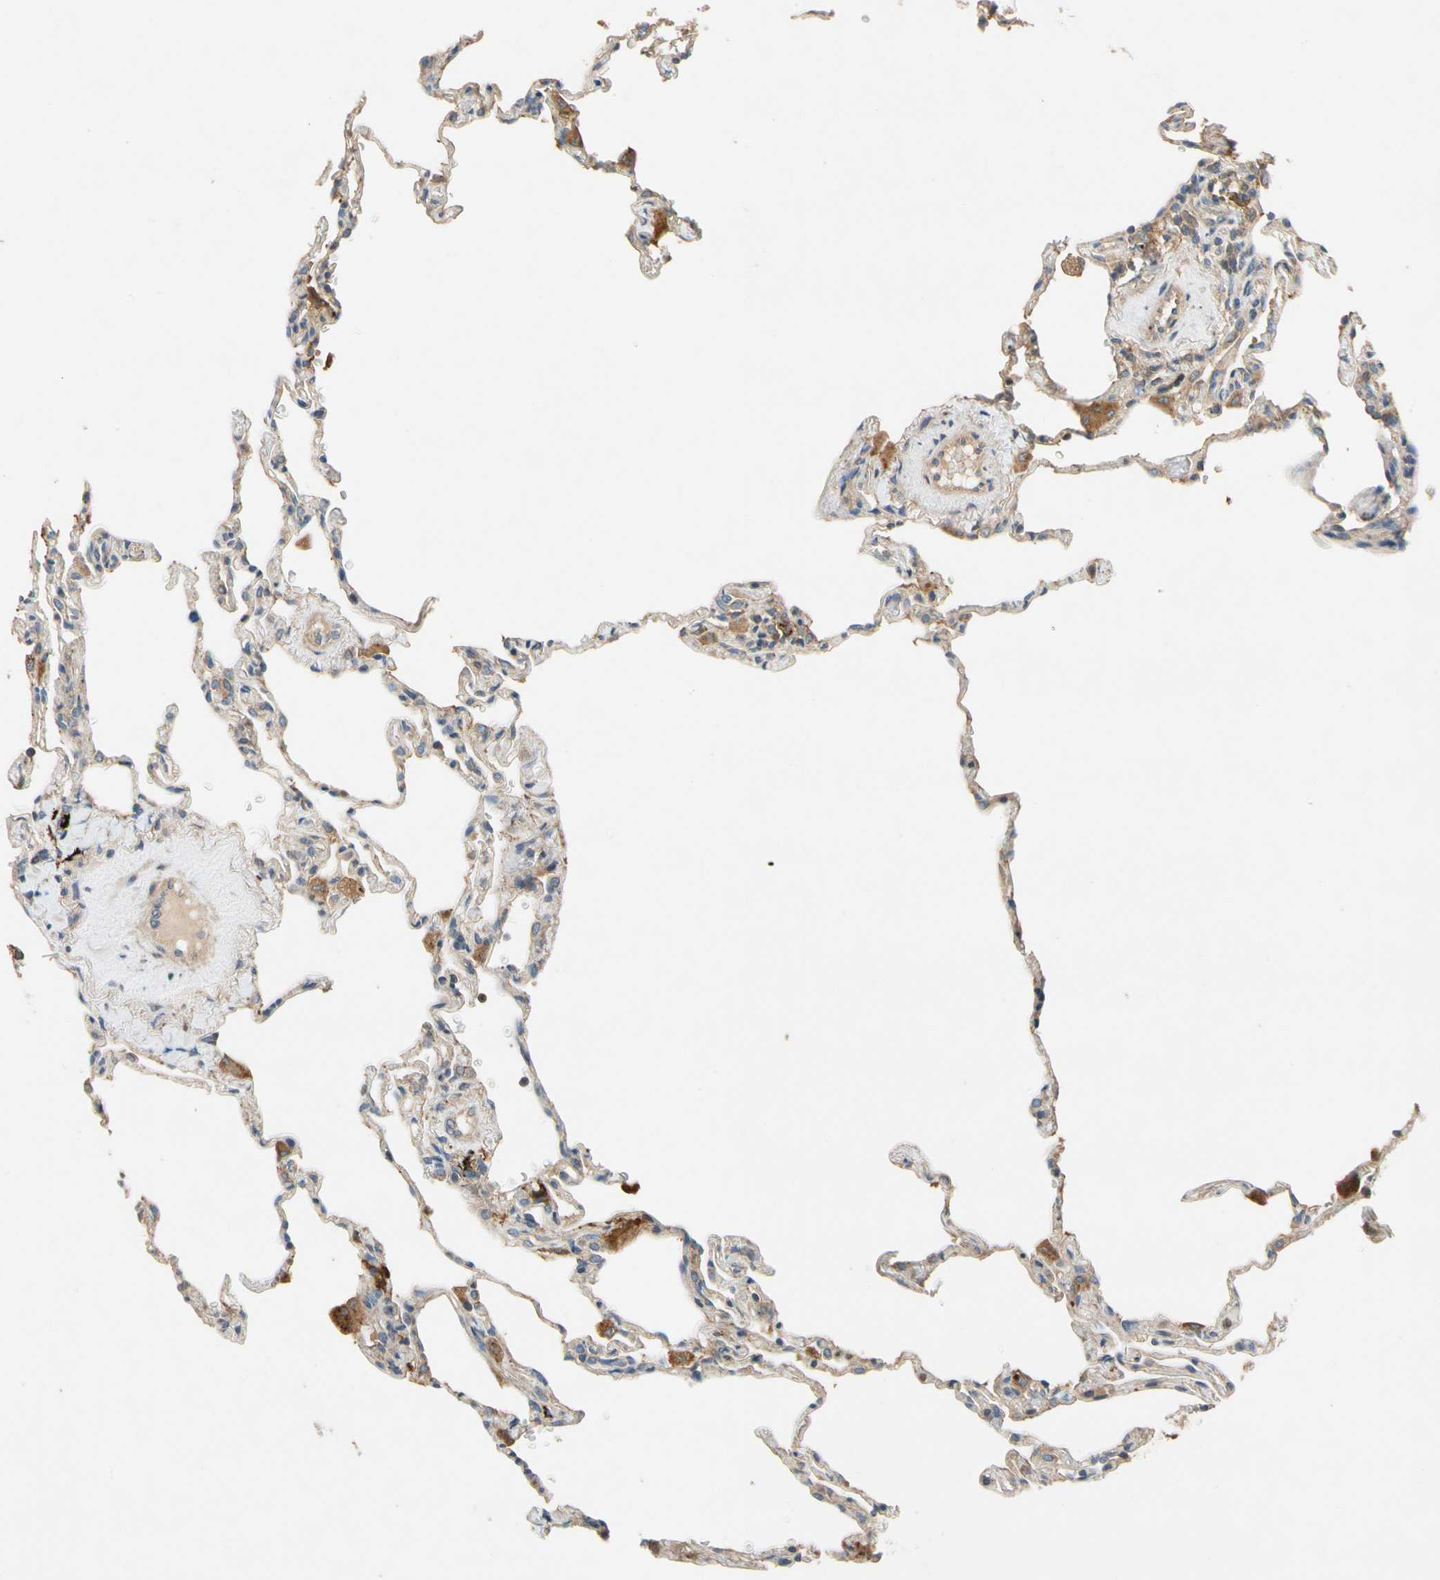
{"staining": {"intensity": "weak", "quantity": "<25%", "location": "cytoplasmic/membranous"}, "tissue": "lung", "cell_type": "Alveolar cells", "image_type": "normal", "snomed": [{"axis": "morphology", "description": "Normal tissue, NOS"}, {"axis": "topography", "description": "Lung"}], "caption": "DAB immunohistochemical staining of normal human lung demonstrates no significant expression in alveolar cells. (DAB immunohistochemistry (IHC) with hematoxylin counter stain).", "gene": "USP12", "patient": {"sex": "male", "age": 59}}